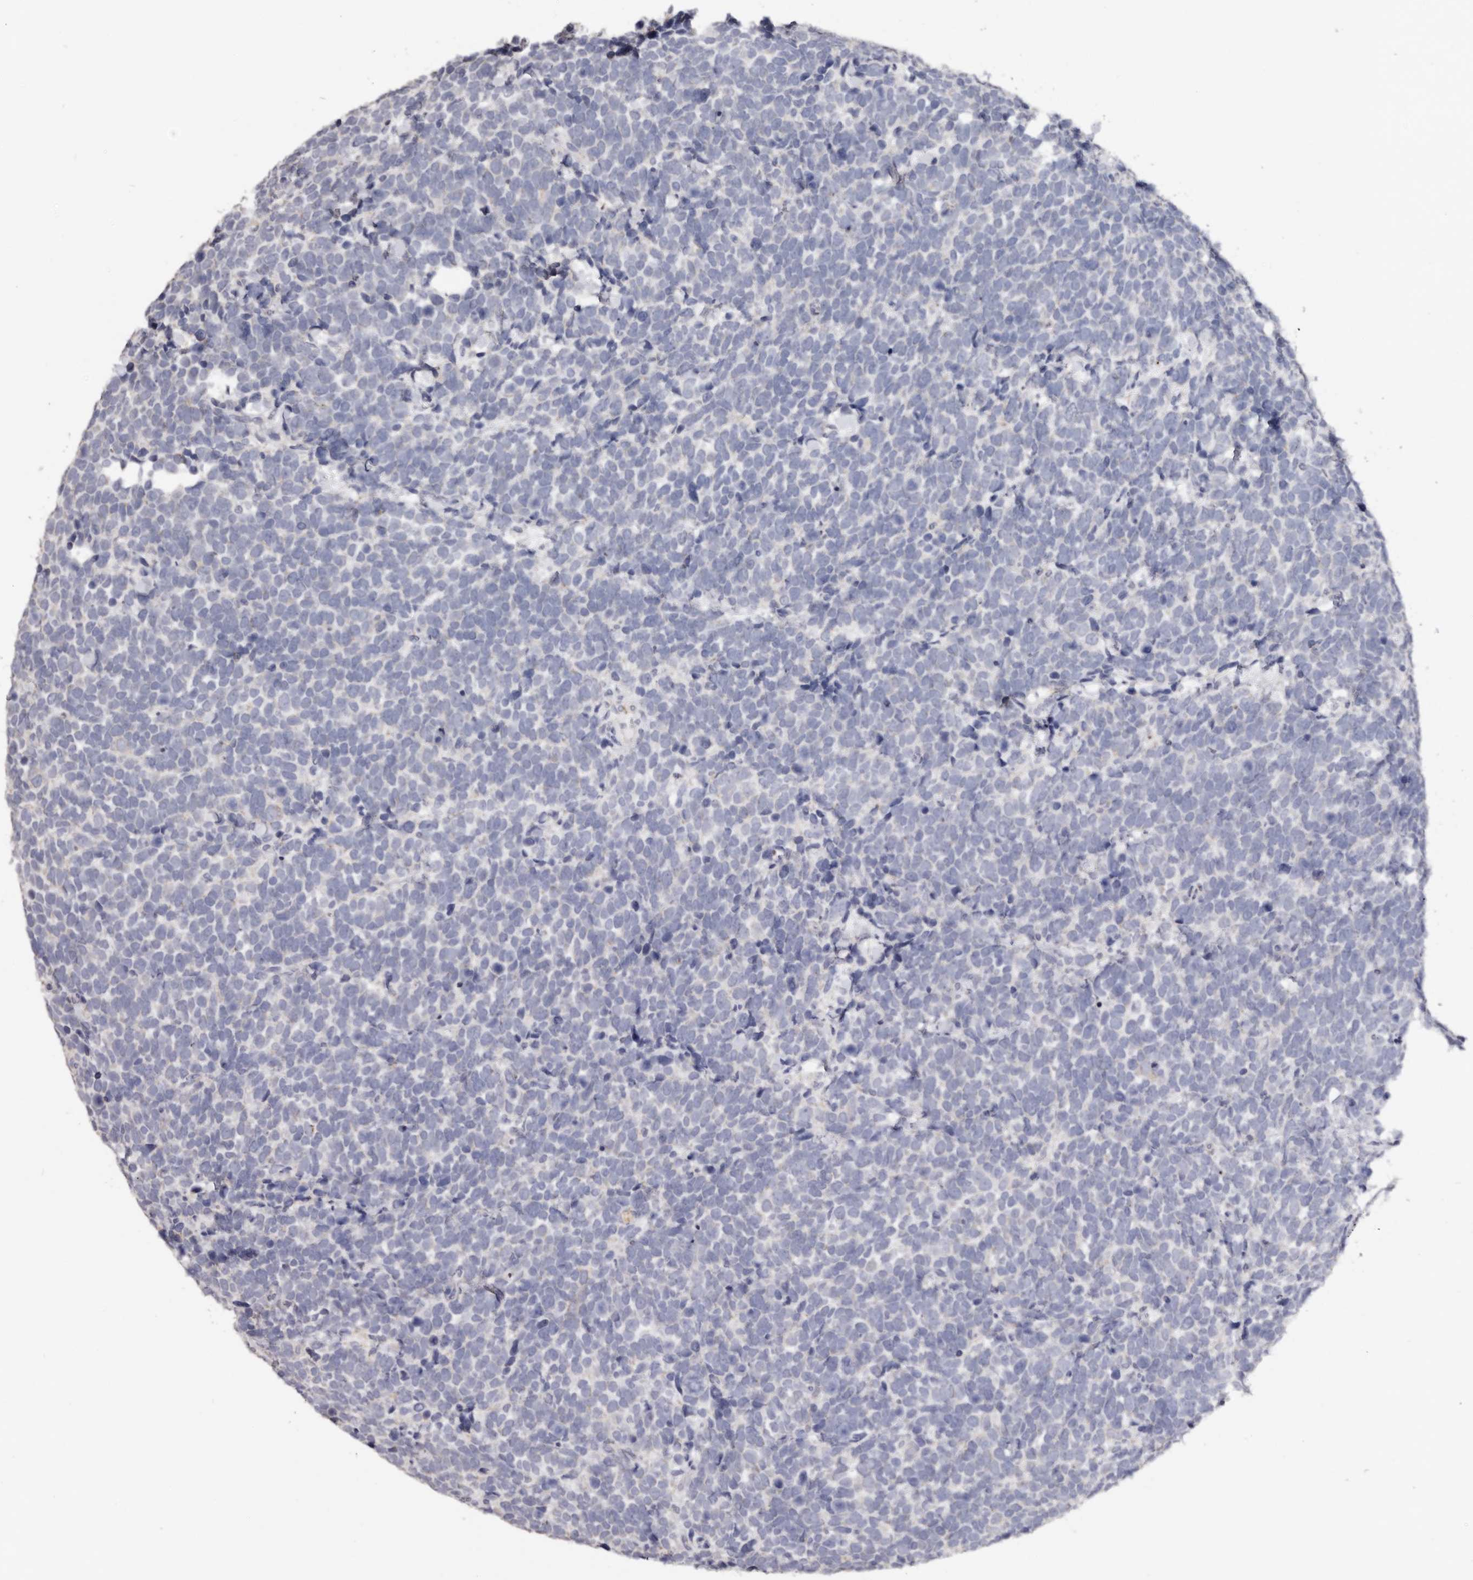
{"staining": {"intensity": "negative", "quantity": "none", "location": "none"}, "tissue": "urothelial cancer", "cell_type": "Tumor cells", "image_type": "cancer", "snomed": [{"axis": "morphology", "description": "Urothelial carcinoma, High grade"}, {"axis": "topography", "description": "Urinary bladder"}], "caption": "Tumor cells show no significant protein expression in urothelial cancer.", "gene": "LGALS7B", "patient": {"sex": "female", "age": 82}}